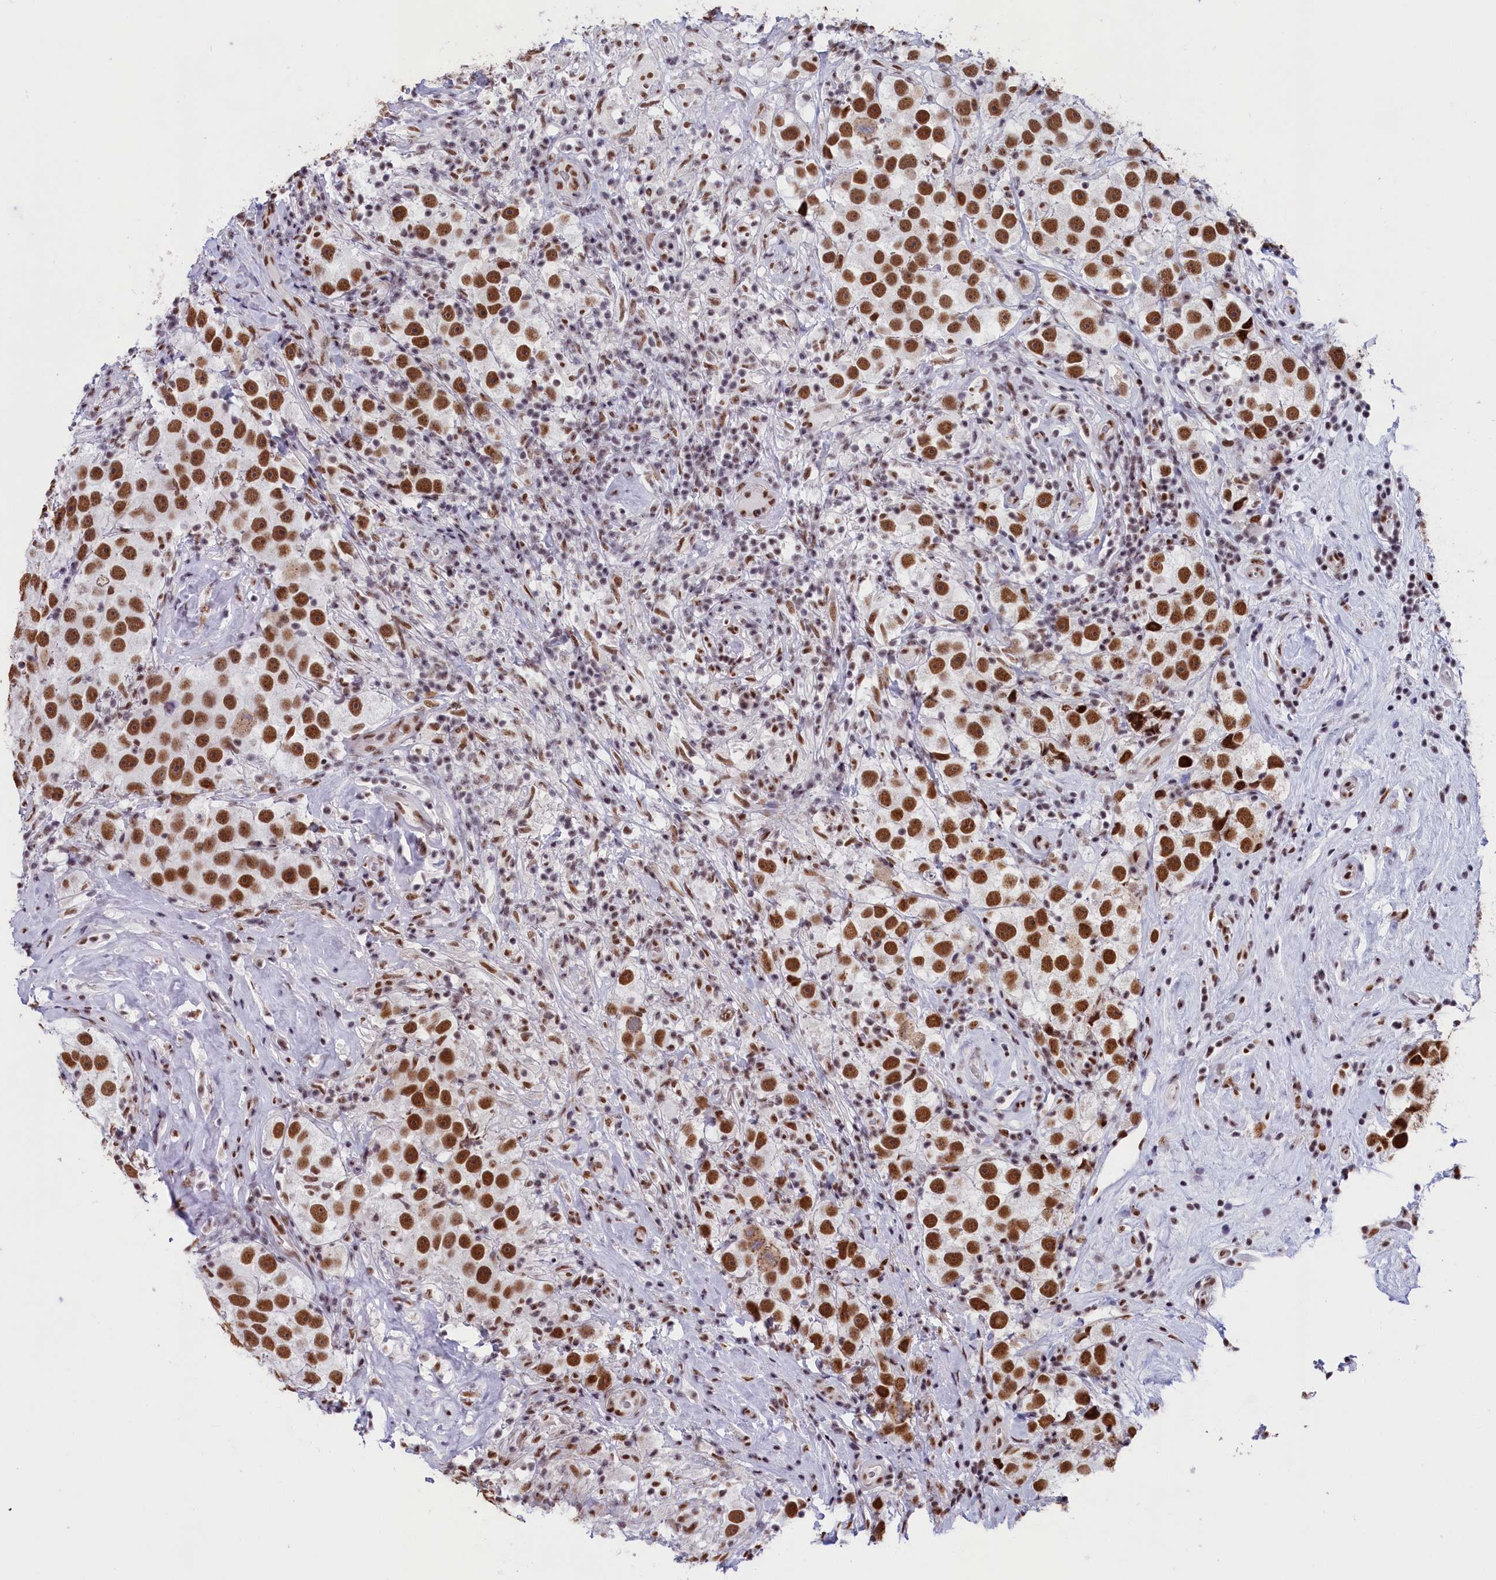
{"staining": {"intensity": "strong", "quantity": ">75%", "location": "nuclear"}, "tissue": "testis cancer", "cell_type": "Tumor cells", "image_type": "cancer", "snomed": [{"axis": "morphology", "description": "Seminoma, NOS"}, {"axis": "topography", "description": "Testis"}], "caption": "Immunohistochemical staining of seminoma (testis) shows high levels of strong nuclear protein staining in approximately >75% of tumor cells.", "gene": "SNRNP70", "patient": {"sex": "male", "age": 49}}